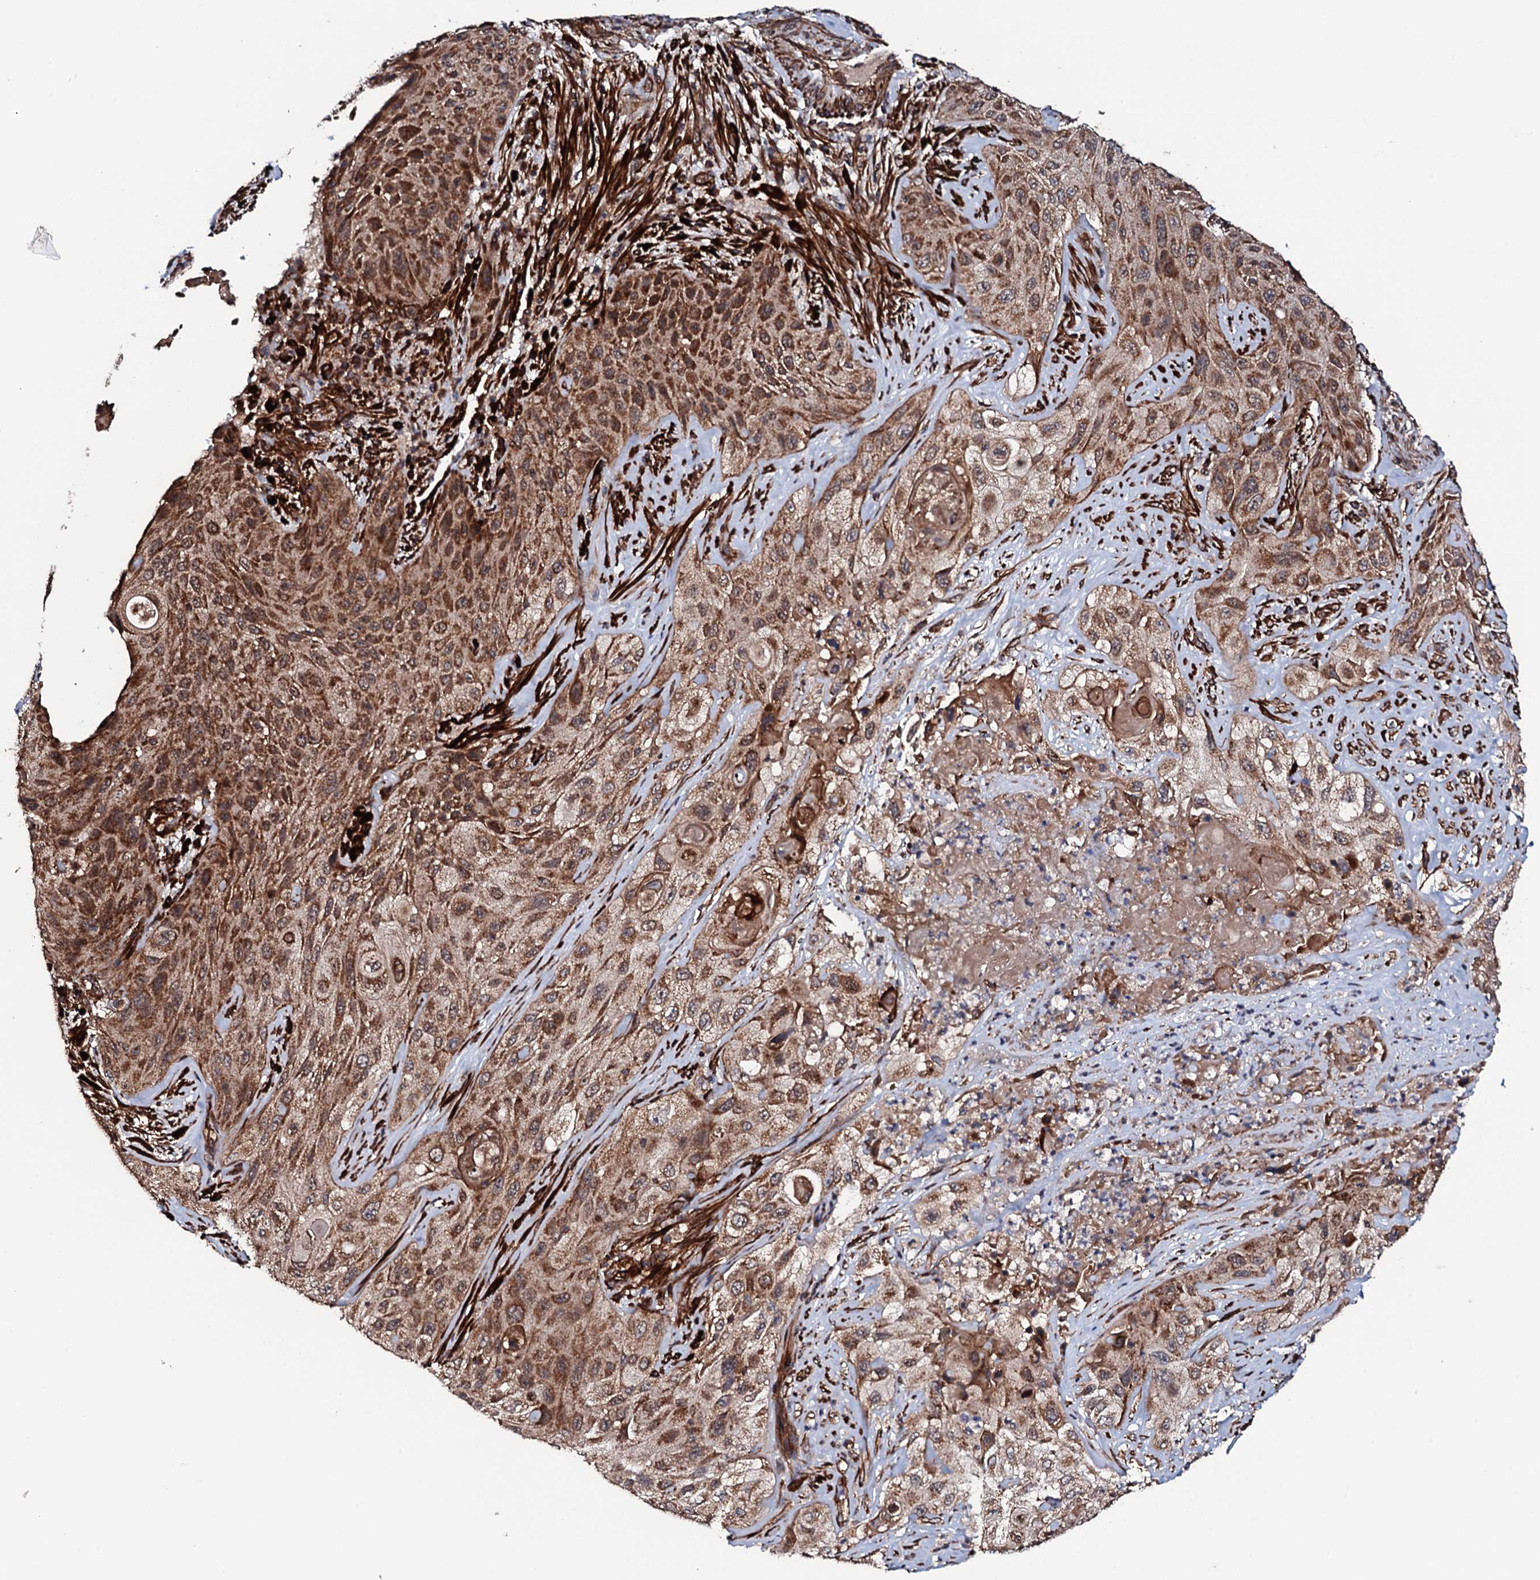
{"staining": {"intensity": "moderate", "quantity": ">75%", "location": "cytoplasmic/membranous"}, "tissue": "cervical cancer", "cell_type": "Tumor cells", "image_type": "cancer", "snomed": [{"axis": "morphology", "description": "Squamous cell carcinoma, NOS"}, {"axis": "topography", "description": "Cervix"}], "caption": "Immunohistochemistry (IHC) staining of cervical cancer, which demonstrates medium levels of moderate cytoplasmic/membranous positivity in approximately >75% of tumor cells indicating moderate cytoplasmic/membranous protein positivity. The staining was performed using DAB (brown) for protein detection and nuclei were counterstained in hematoxylin (blue).", "gene": "MTIF3", "patient": {"sex": "female", "age": 42}}